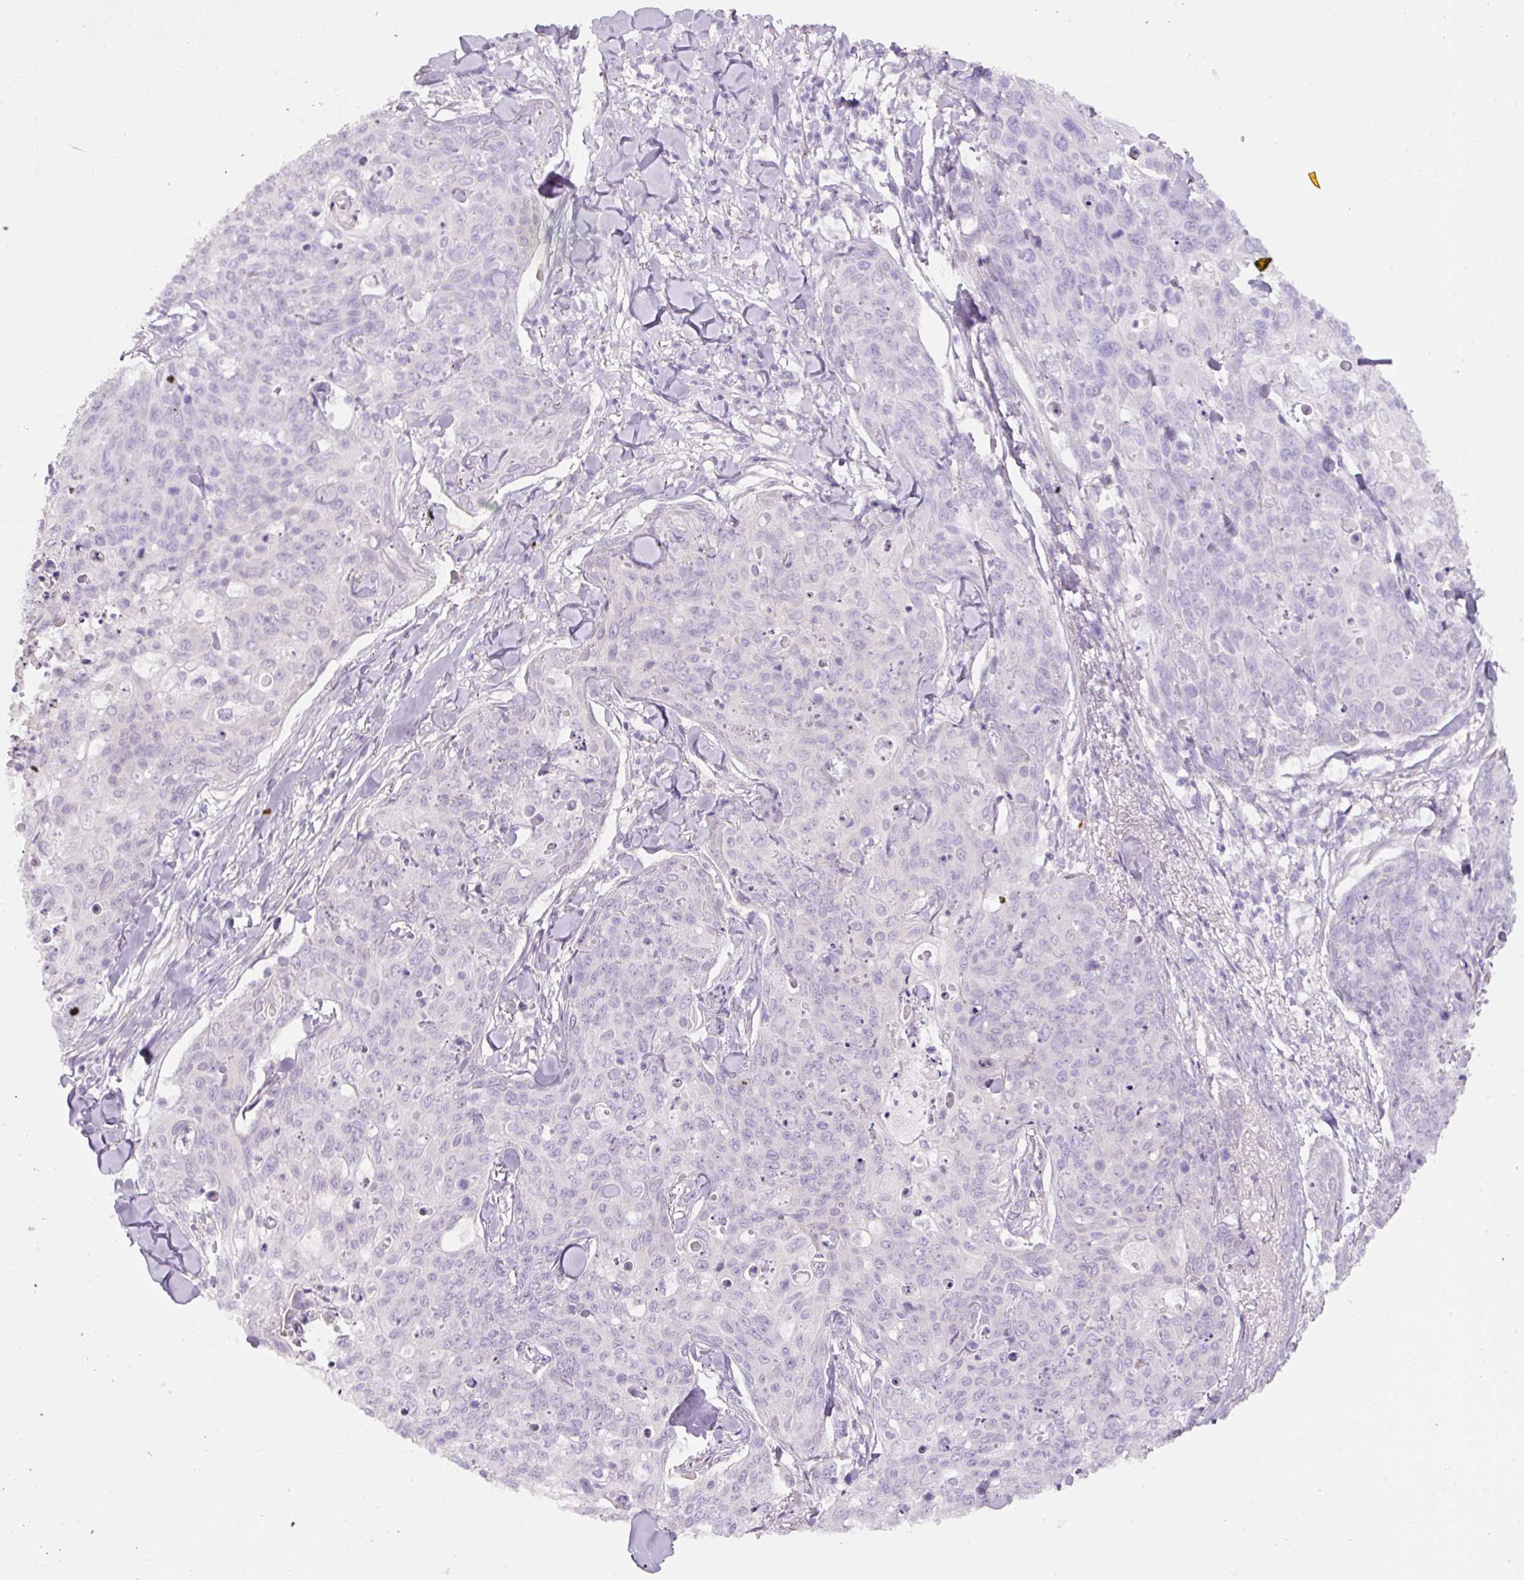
{"staining": {"intensity": "negative", "quantity": "none", "location": "none"}, "tissue": "skin cancer", "cell_type": "Tumor cells", "image_type": "cancer", "snomed": [{"axis": "morphology", "description": "Squamous cell carcinoma, NOS"}, {"axis": "topography", "description": "Skin"}, {"axis": "topography", "description": "Vulva"}], "caption": "A micrograph of human skin cancer (squamous cell carcinoma) is negative for staining in tumor cells.", "gene": "NBPF11", "patient": {"sex": "female", "age": 85}}